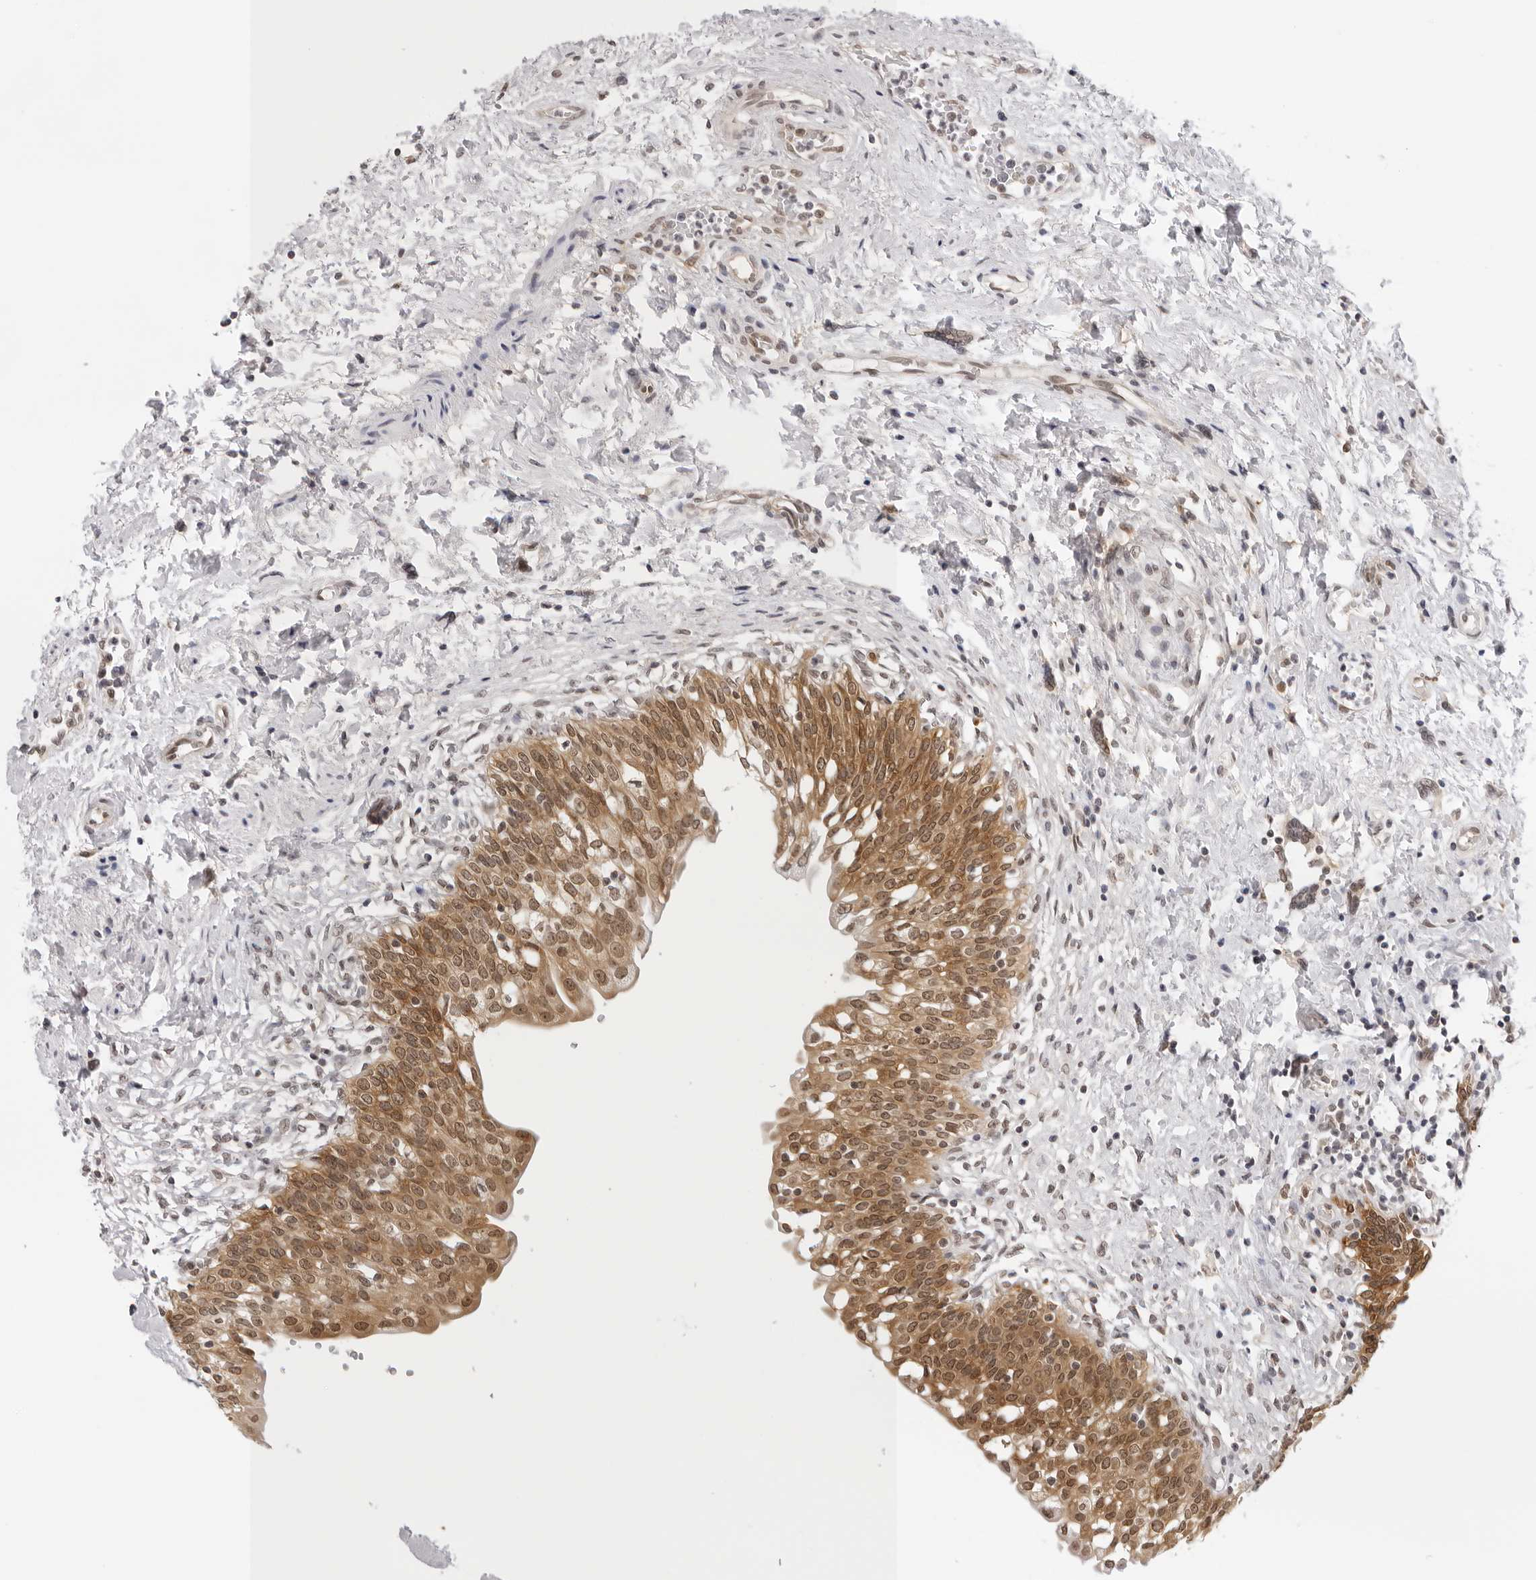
{"staining": {"intensity": "moderate", "quantity": ">75%", "location": "cytoplasmic/membranous,nuclear"}, "tissue": "urinary bladder", "cell_type": "Urothelial cells", "image_type": "normal", "snomed": [{"axis": "morphology", "description": "Normal tissue, NOS"}, {"axis": "topography", "description": "Urinary bladder"}], "caption": "Unremarkable urinary bladder shows moderate cytoplasmic/membranous,nuclear expression in approximately >75% of urothelial cells, visualized by immunohistochemistry.", "gene": "WDR77", "patient": {"sex": "male", "age": 55}}